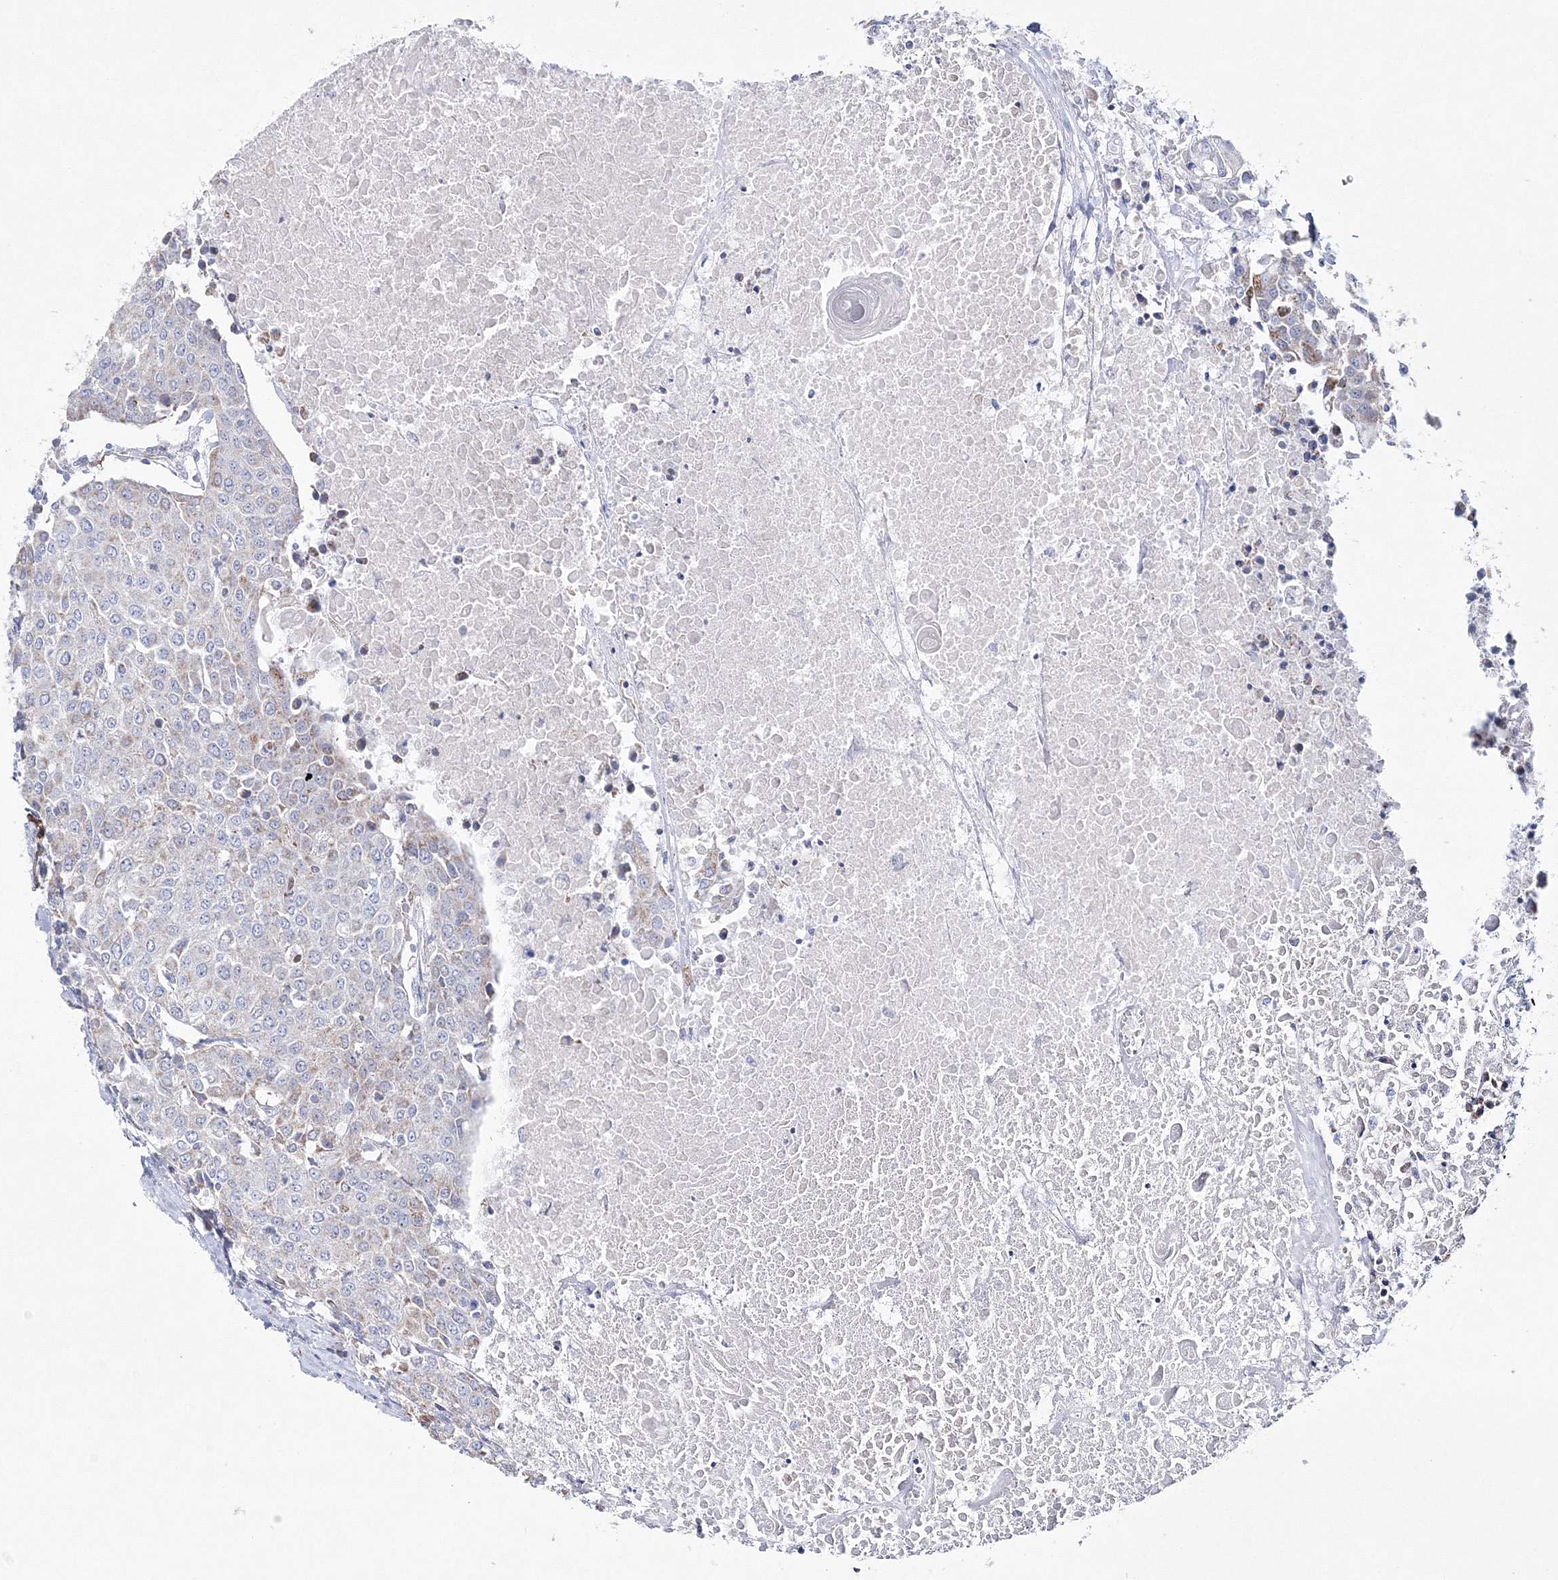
{"staining": {"intensity": "weak", "quantity": "<25%", "location": "cytoplasmic/membranous"}, "tissue": "urothelial cancer", "cell_type": "Tumor cells", "image_type": "cancer", "snomed": [{"axis": "morphology", "description": "Urothelial carcinoma, High grade"}, {"axis": "topography", "description": "Urinary bladder"}], "caption": "High power microscopy image of an immunohistochemistry (IHC) histopathology image of urothelial carcinoma (high-grade), revealing no significant positivity in tumor cells.", "gene": "HIBCH", "patient": {"sex": "female", "age": 85}}